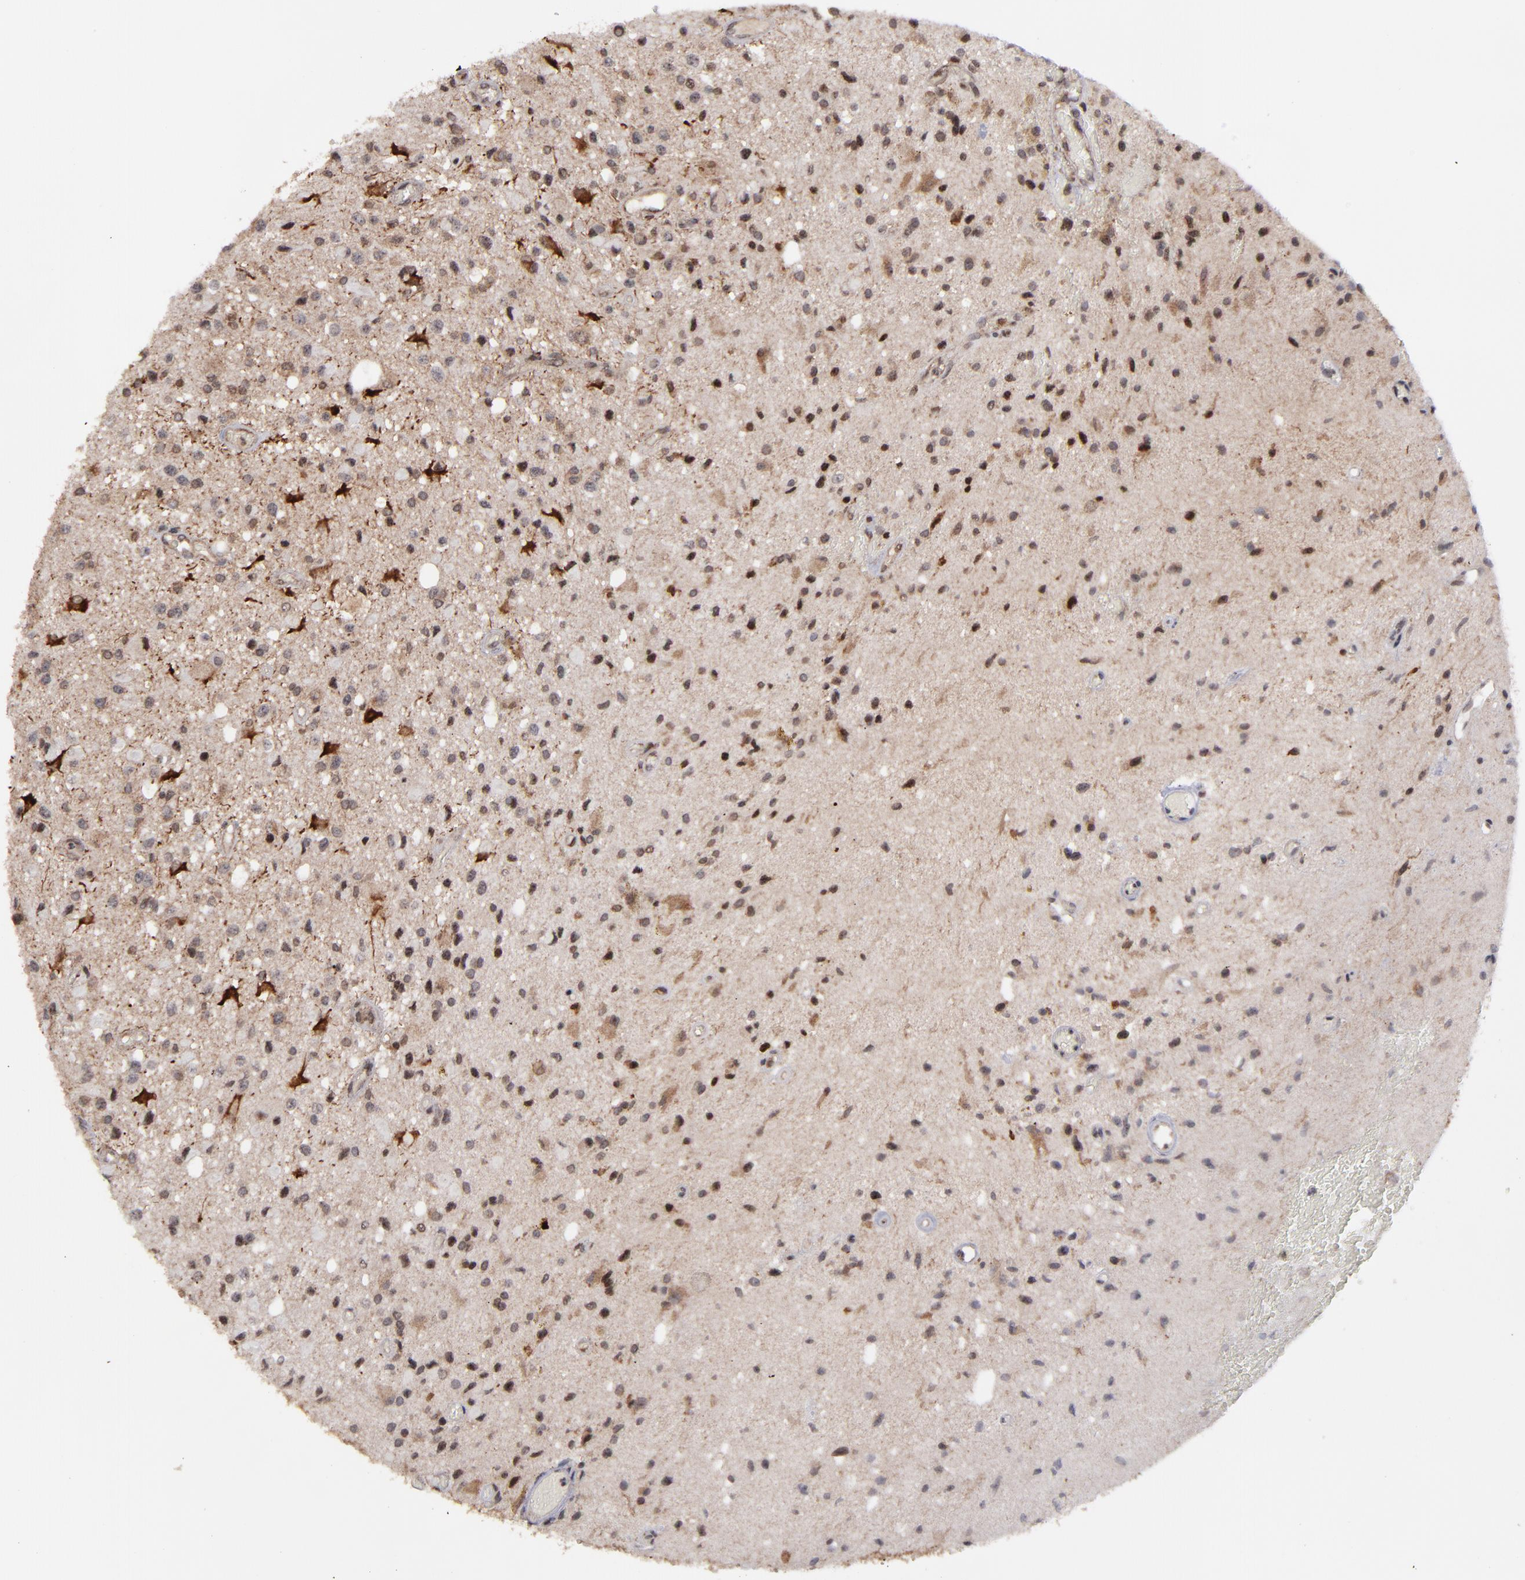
{"staining": {"intensity": "moderate", "quantity": ">75%", "location": "cytoplasmic/membranous,nuclear"}, "tissue": "glioma", "cell_type": "Tumor cells", "image_type": "cancer", "snomed": [{"axis": "morphology", "description": "Glioma, malignant, Low grade"}, {"axis": "topography", "description": "Brain"}], "caption": "Glioma tissue reveals moderate cytoplasmic/membranous and nuclear expression in about >75% of tumor cells", "gene": "RGS6", "patient": {"sex": "male", "age": 58}}